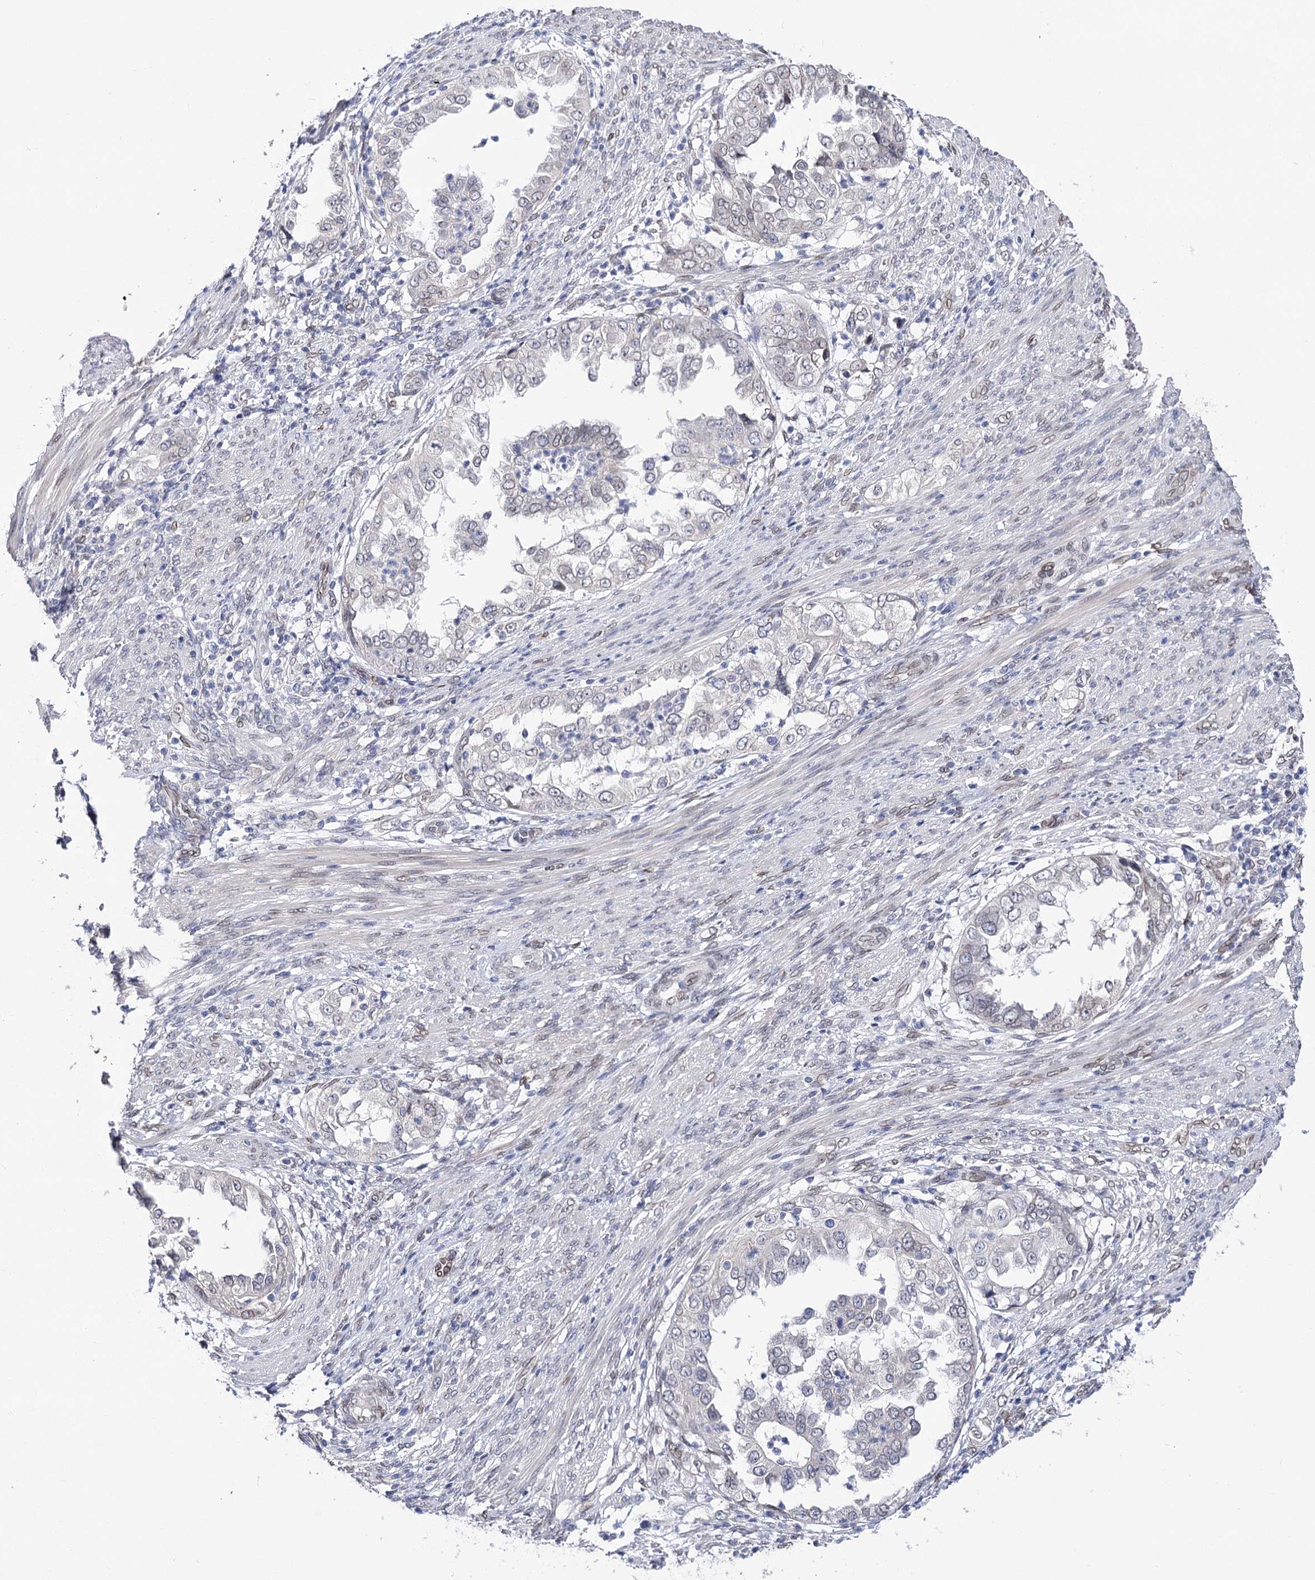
{"staining": {"intensity": "negative", "quantity": "none", "location": "none"}, "tissue": "endometrial cancer", "cell_type": "Tumor cells", "image_type": "cancer", "snomed": [{"axis": "morphology", "description": "Adenocarcinoma, NOS"}, {"axis": "topography", "description": "Endometrium"}], "caption": "Immunohistochemical staining of endometrial cancer shows no significant expression in tumor cells.", "gene": "TMEM201", "patient": {"sex": "female", "age": 85}}